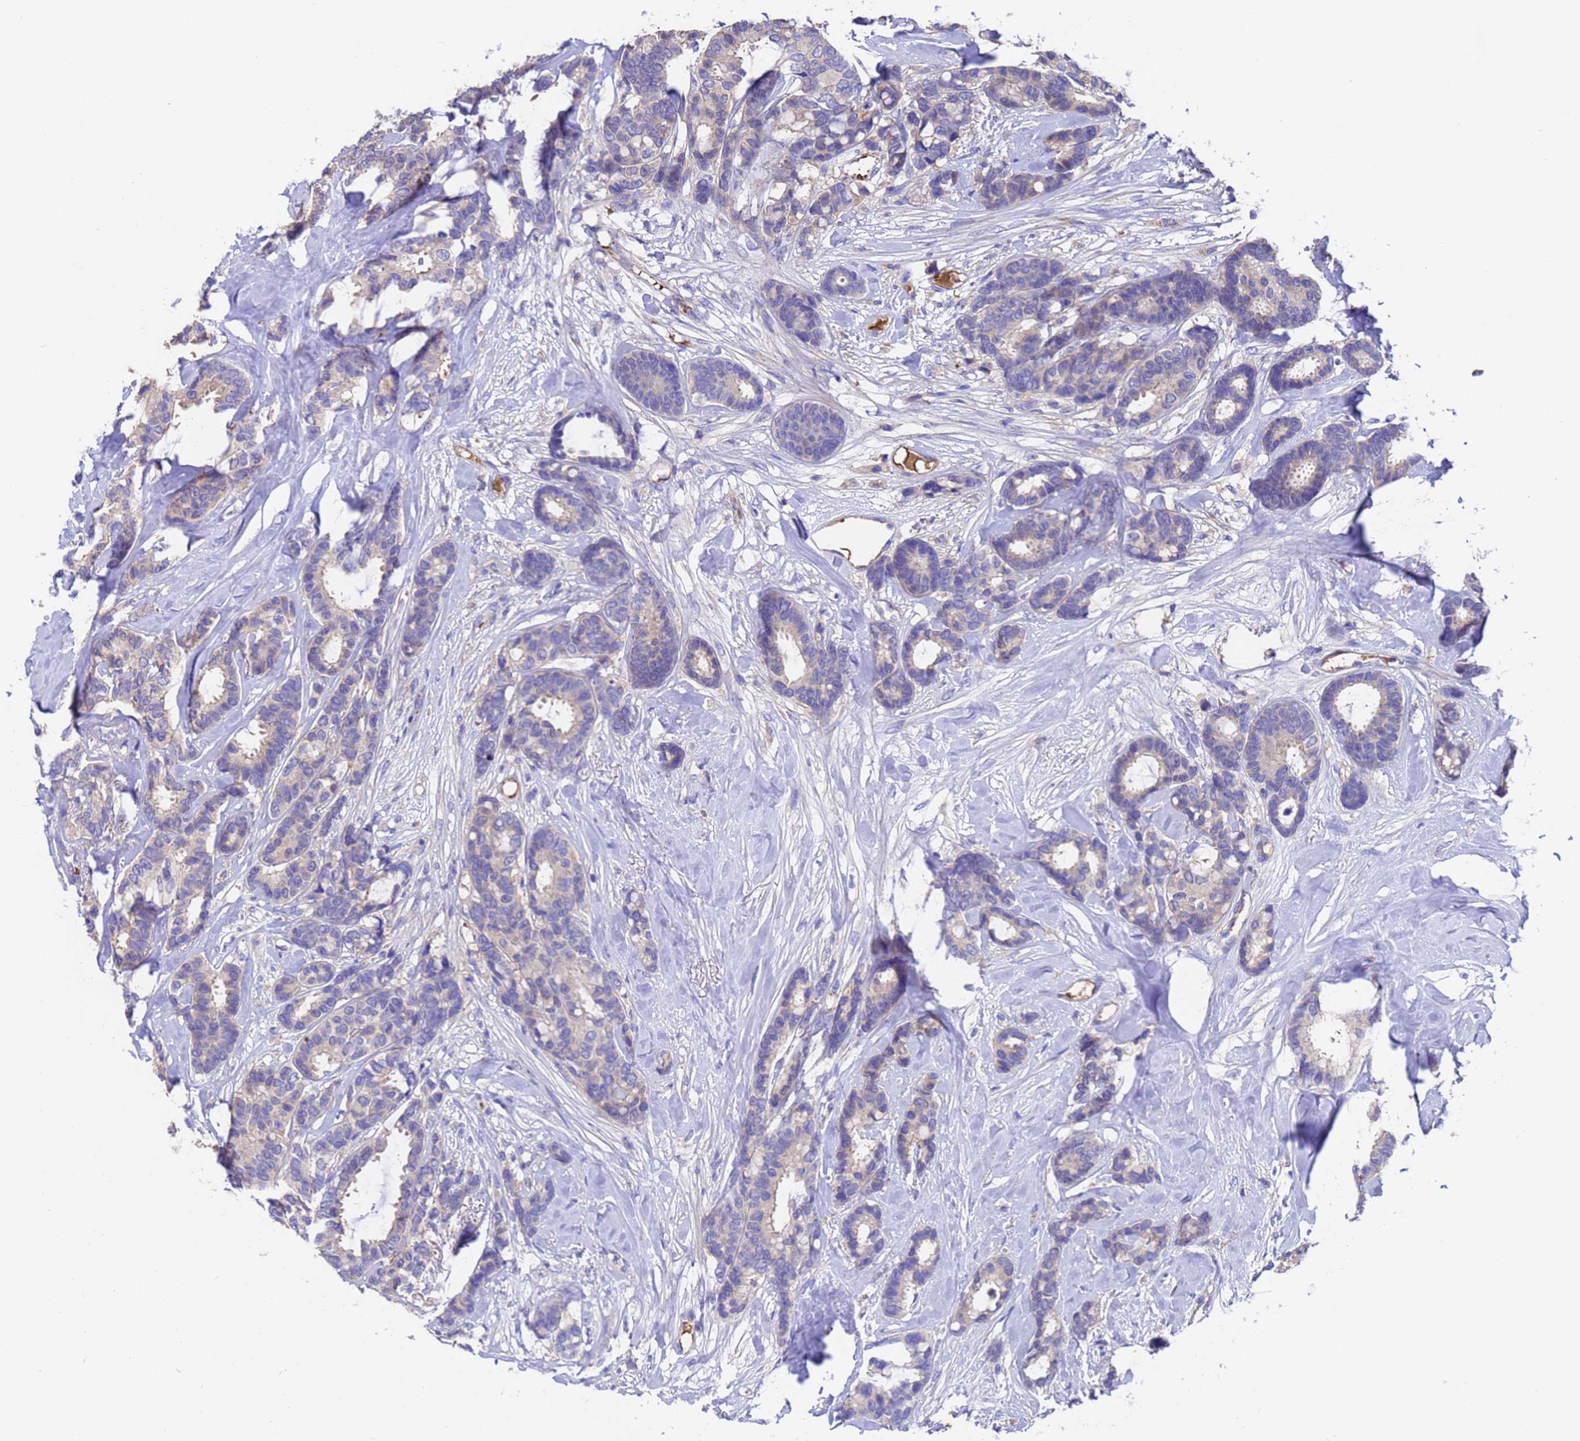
{"staining": {"intensity": "weak", "quantity": "<25%", "location": "cytoplasmic/membranous"}, "tissue": "breast cancer", "cell_type": "Tumor cells", "image_type": "cancer", "snomed": [{"axis": "morphology", "description": "Duct carcinoma"}, {"axis": "topography", "description": "Breast"}], "caption": "High power microscopy micrograph of an immunohistochemistry (IHC) histopathology image of breast cancer, revealing no significant positivity in tumor cells.", "gene": "ELP6", "patient": {"sex": "female", "age": 87}}